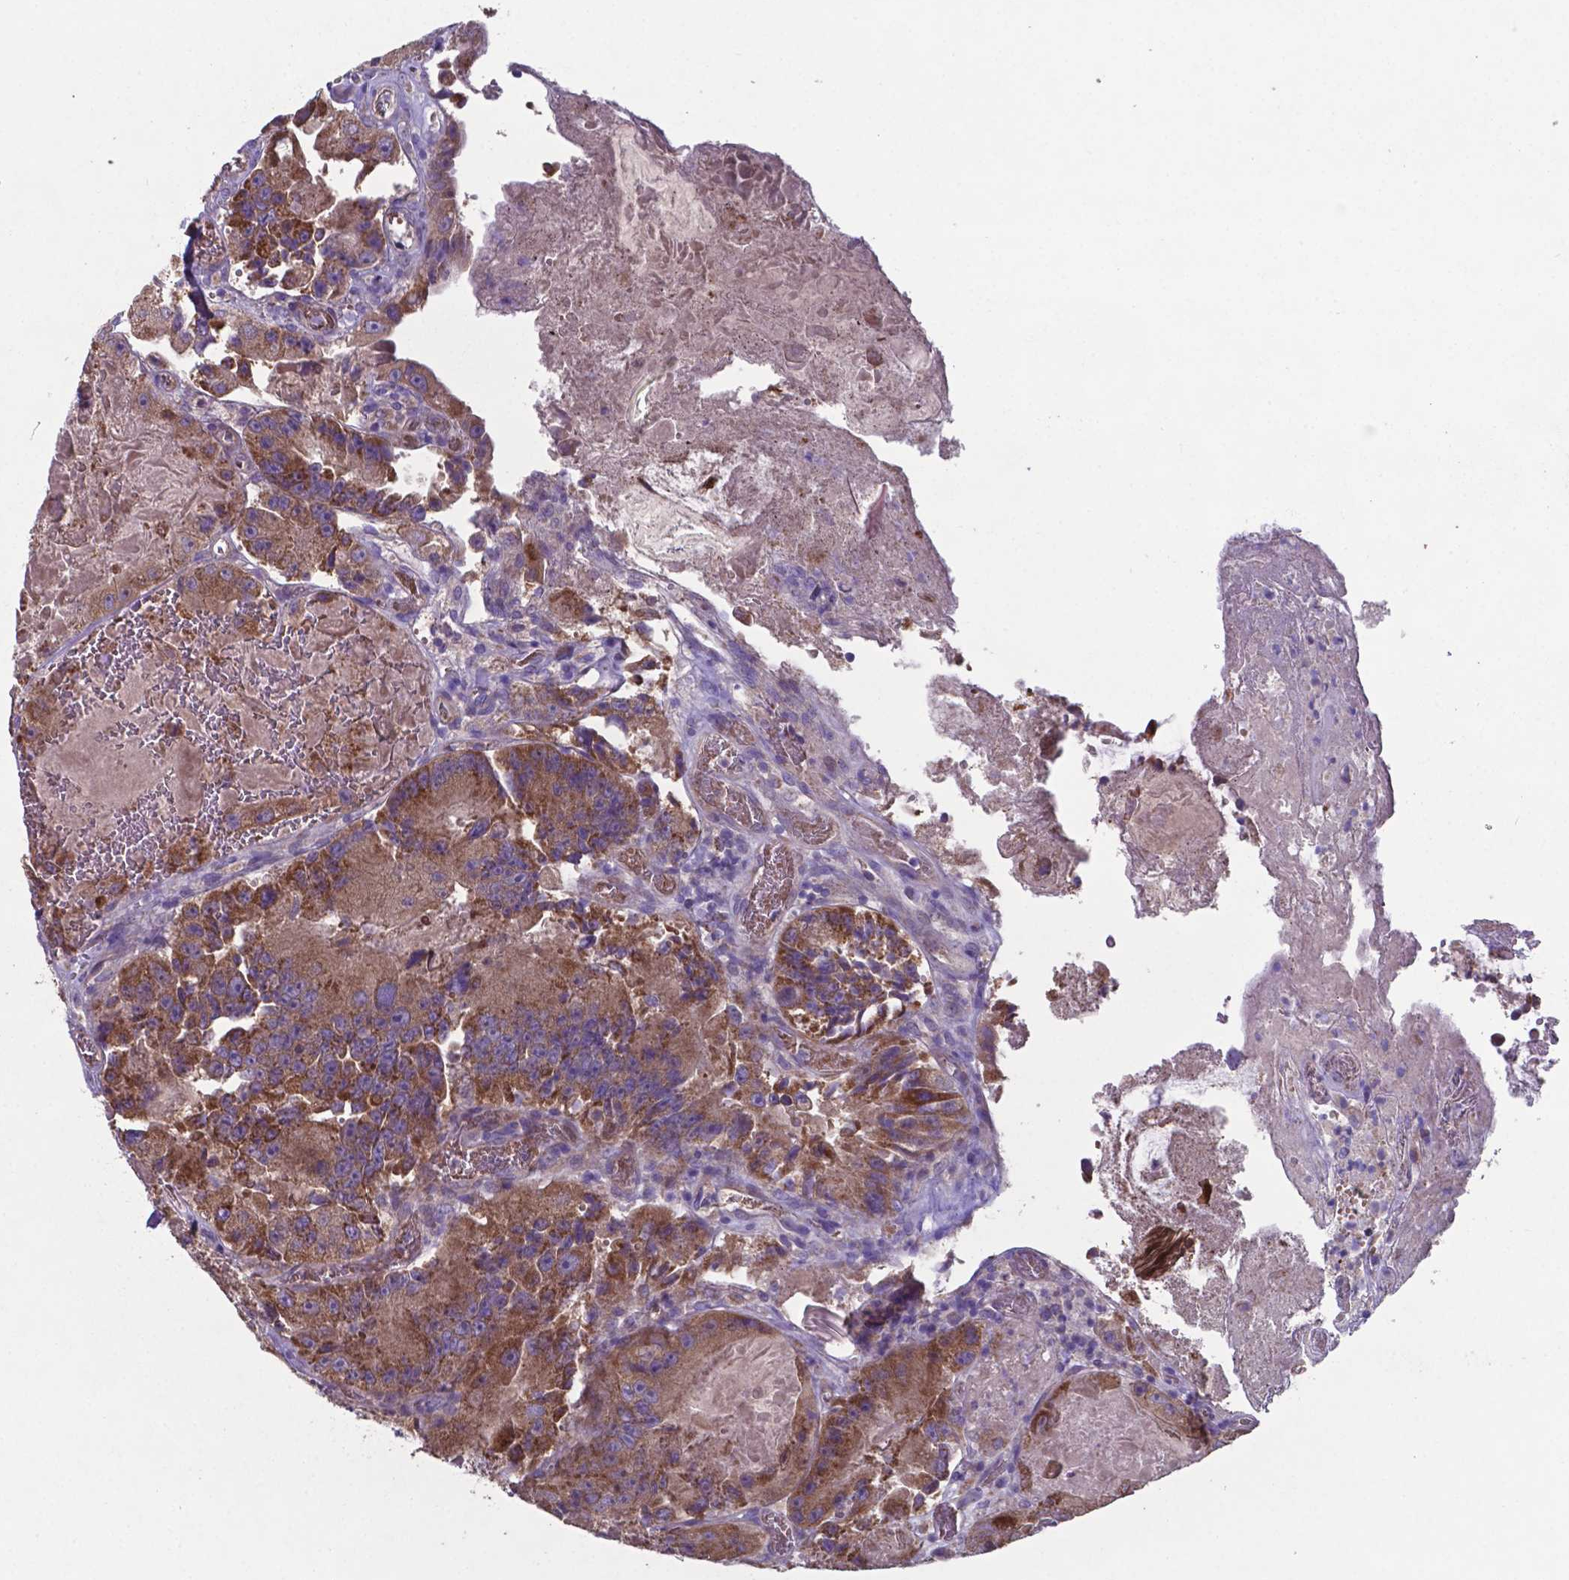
{"staining": {"intensity": "moderate", "quantity": ">75%", "location": "cytoplasmic/membranous"}, "tissue": "colorectal cancer", "cell_type": "Tumor cells", "image_type": "cancer", "snomed": [{"axis": "morphology", "description": "Adenocarcinoma, NOS"}, {"axis": "topography", "description": "Colon"}], "caption": "Colorectal cancer stained for a protein exhibits moderate cytoplasmic/membranous positivity in tumor cells. (DAB = brown stain, brightfield microscopy at high magnification).", "gene": "TYRO3", "patient": {"sex": "female", "age": 86}}